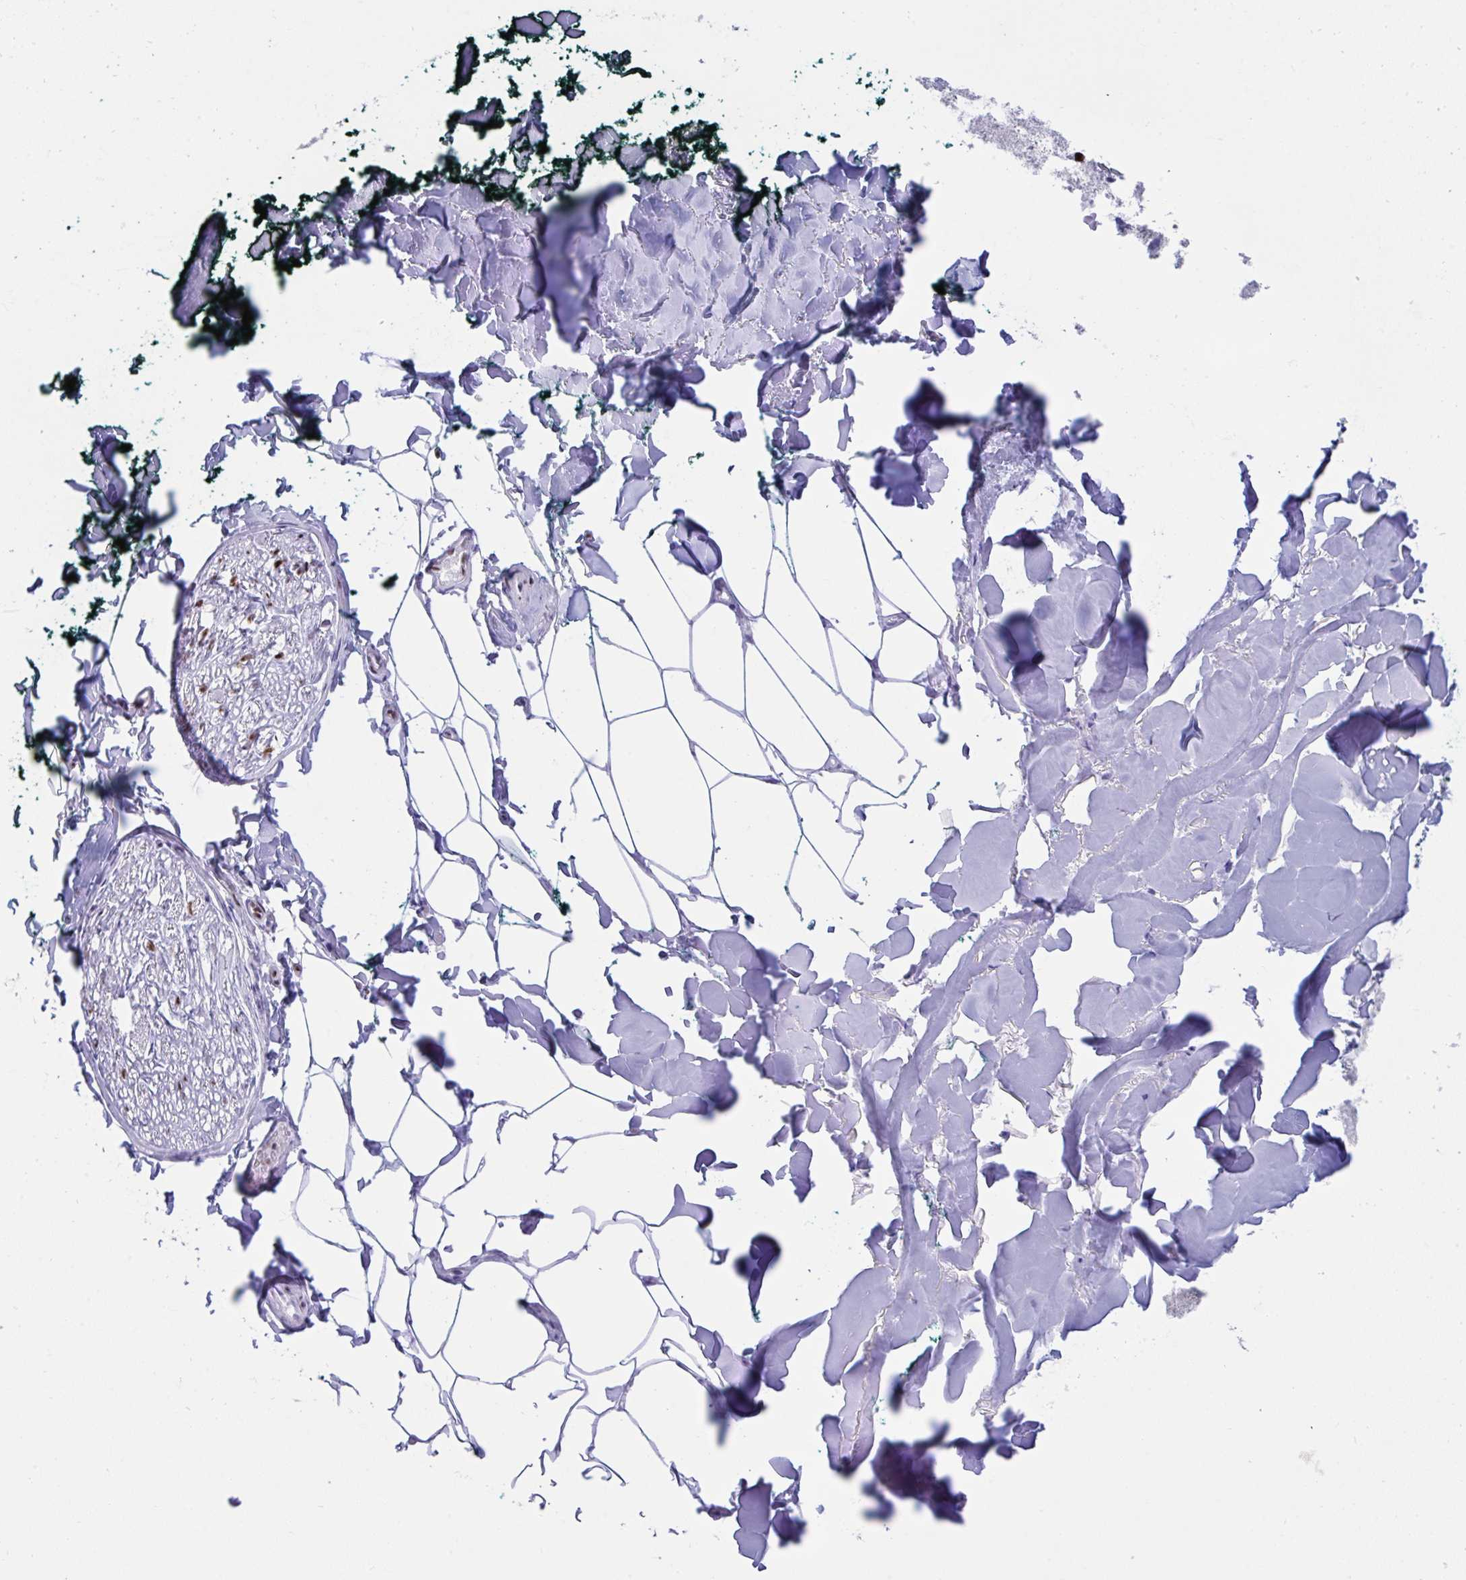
{"staining": {"intensity": "moderate", "quantity": "25%-75%", "location": "nuclear"}, "tissue": "adipose tissue", "cell_type": "Adipocytes", "image_type": "normal", "snomed": [{"axis": "morphology", "description": "Normal tissue, NOS"}, {"axis": "topography", "description": "Skin"}, {"axis": "topography", "description": "Peripheral nerve tissue"}], "caption": "Immunohistochemistry (IHC) of unremarkable human adipose tissue demonstrates medium levels of moderate nuclear expression in approximately 25%-75% of adipocytes.", "gene": "IKZF2", "patient": {"sex": "female", "age": 45}}